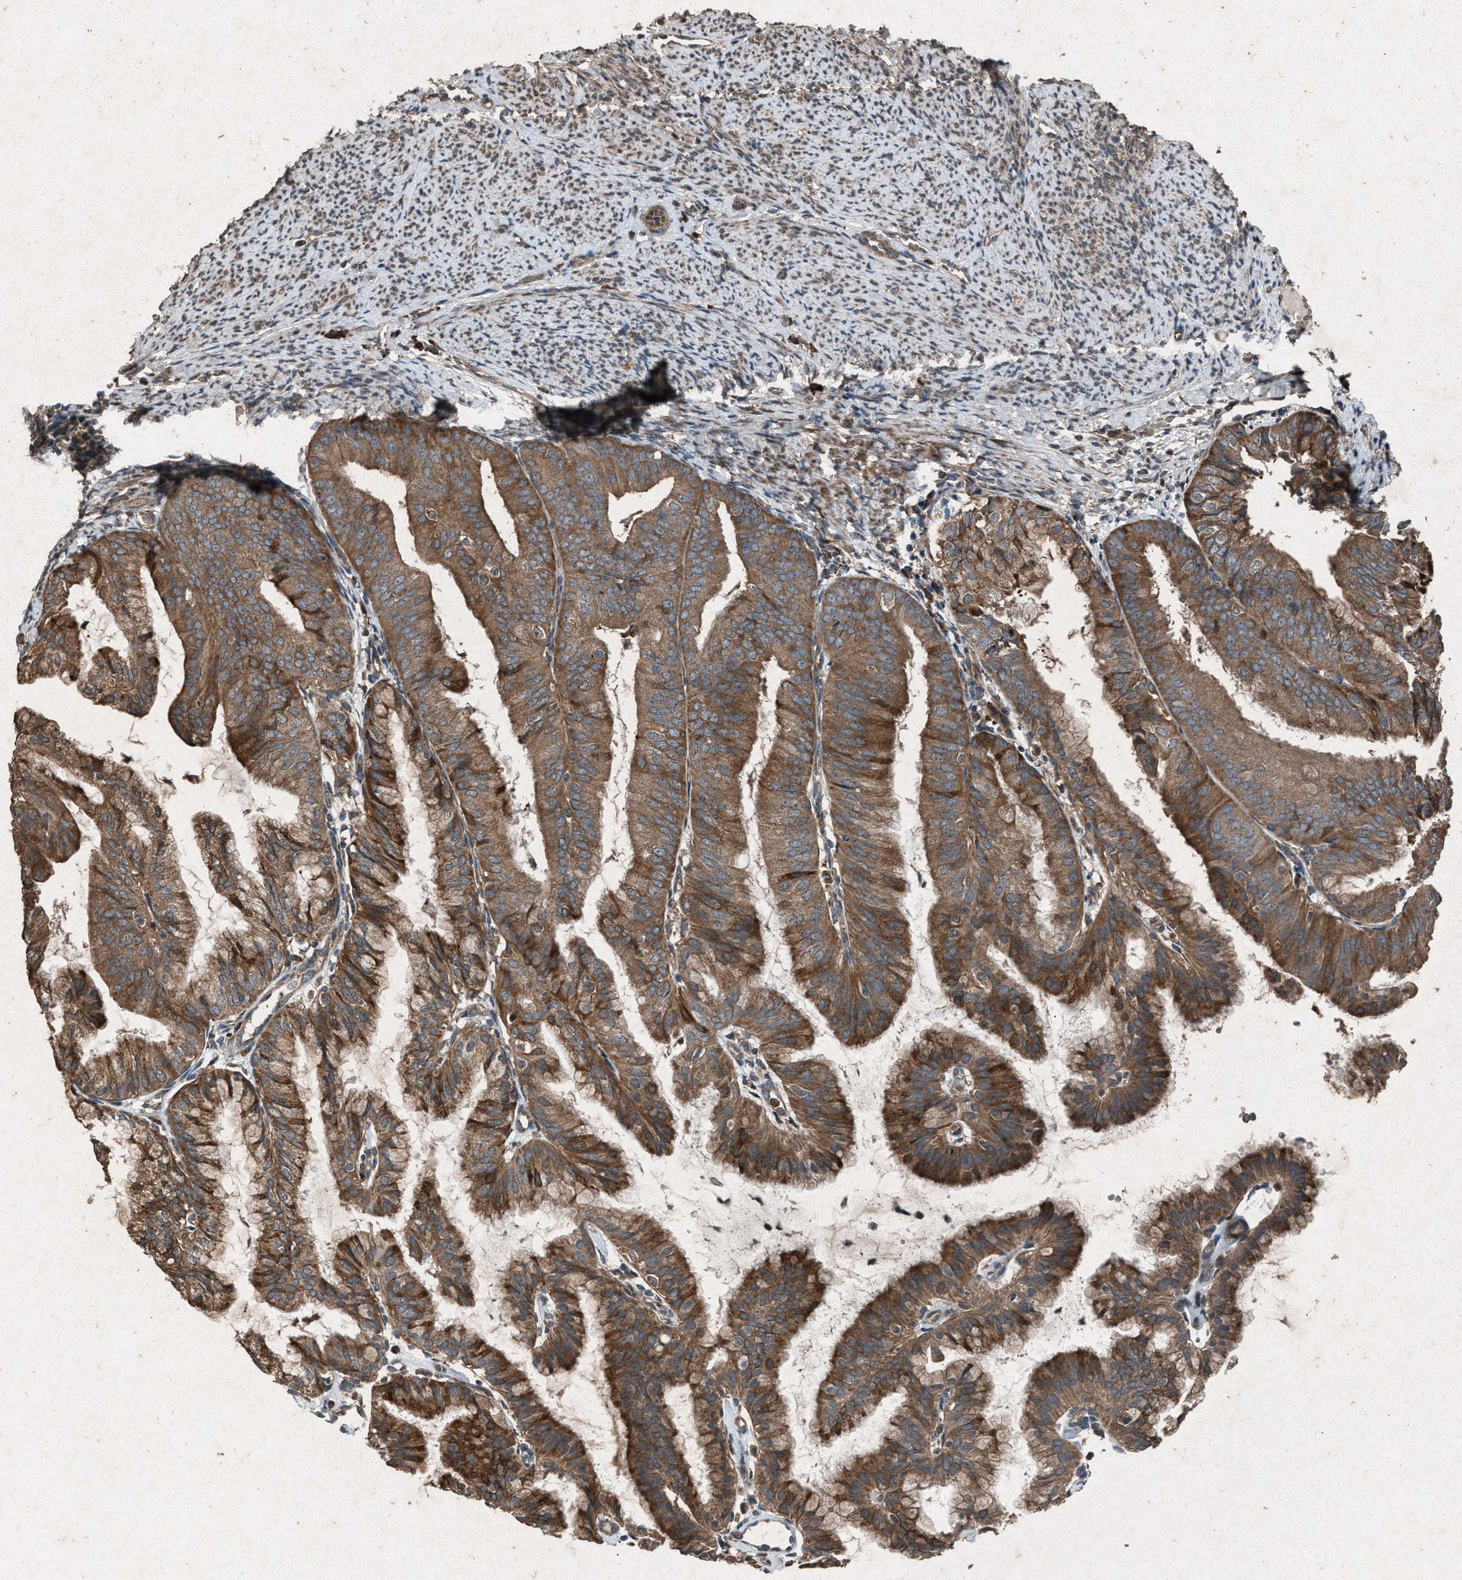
{"staining": {"intensity": "moderate", "quantity": ">75%", "location": "cytoplasmic/membranous"}, "tissue": "endometrial cancer", "cell_type": "Tumor cells", "image_type": "cancer", "snomed": [{"axis": "morphology", "description": "Adenocarcinoma, NOS"}, {"axis": "topography", "description": "Endometrium"}], "caption": "An immunohistochemistry image of tumor tissue is shown. Protein staining in brown shows moderate cytoplasmic/membranous positivity in adenocarcinoma (endometrial) within tumor cells.", "gene": "CALR", "patient": {"sex": "female", "age": 63}}